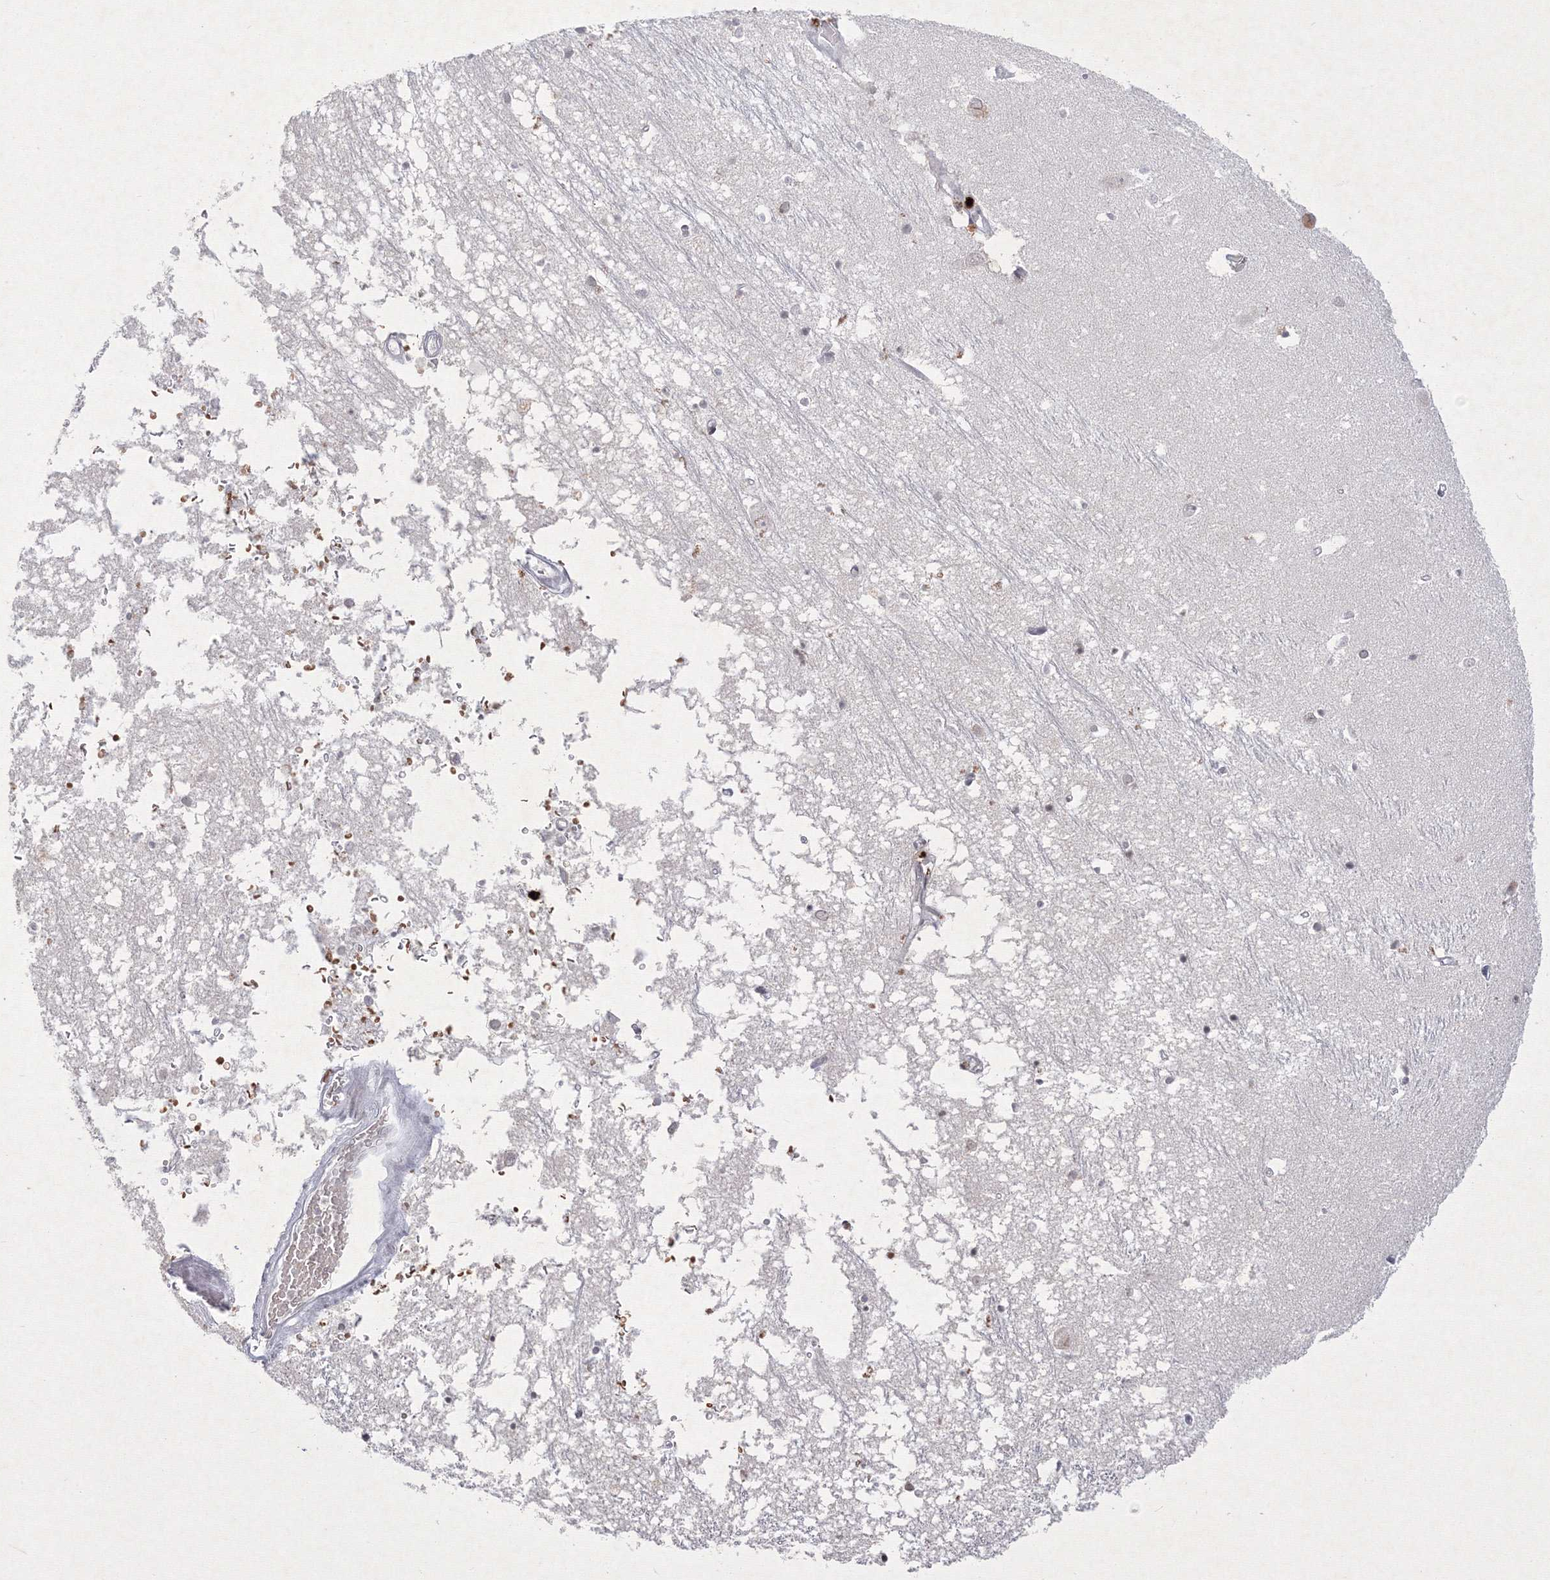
{"staining": {"intensity": "weak", "quantity": "<25%", "location": "cytoplasmic/membranous"}, "tissue": "hippocampus", "cell_type": "Glial cells", "image_type": "normal", "snomed": [{"axis": "morphology", "description": "Normal tissue, NOS"}, {"axis": "topography", "description": "Hippocampus"}], "caption": "Glial cells show no significant protein expression in benign hippocampus.", "gene": "NXPE3", "patient": {"sex": "male", "age": 70}}